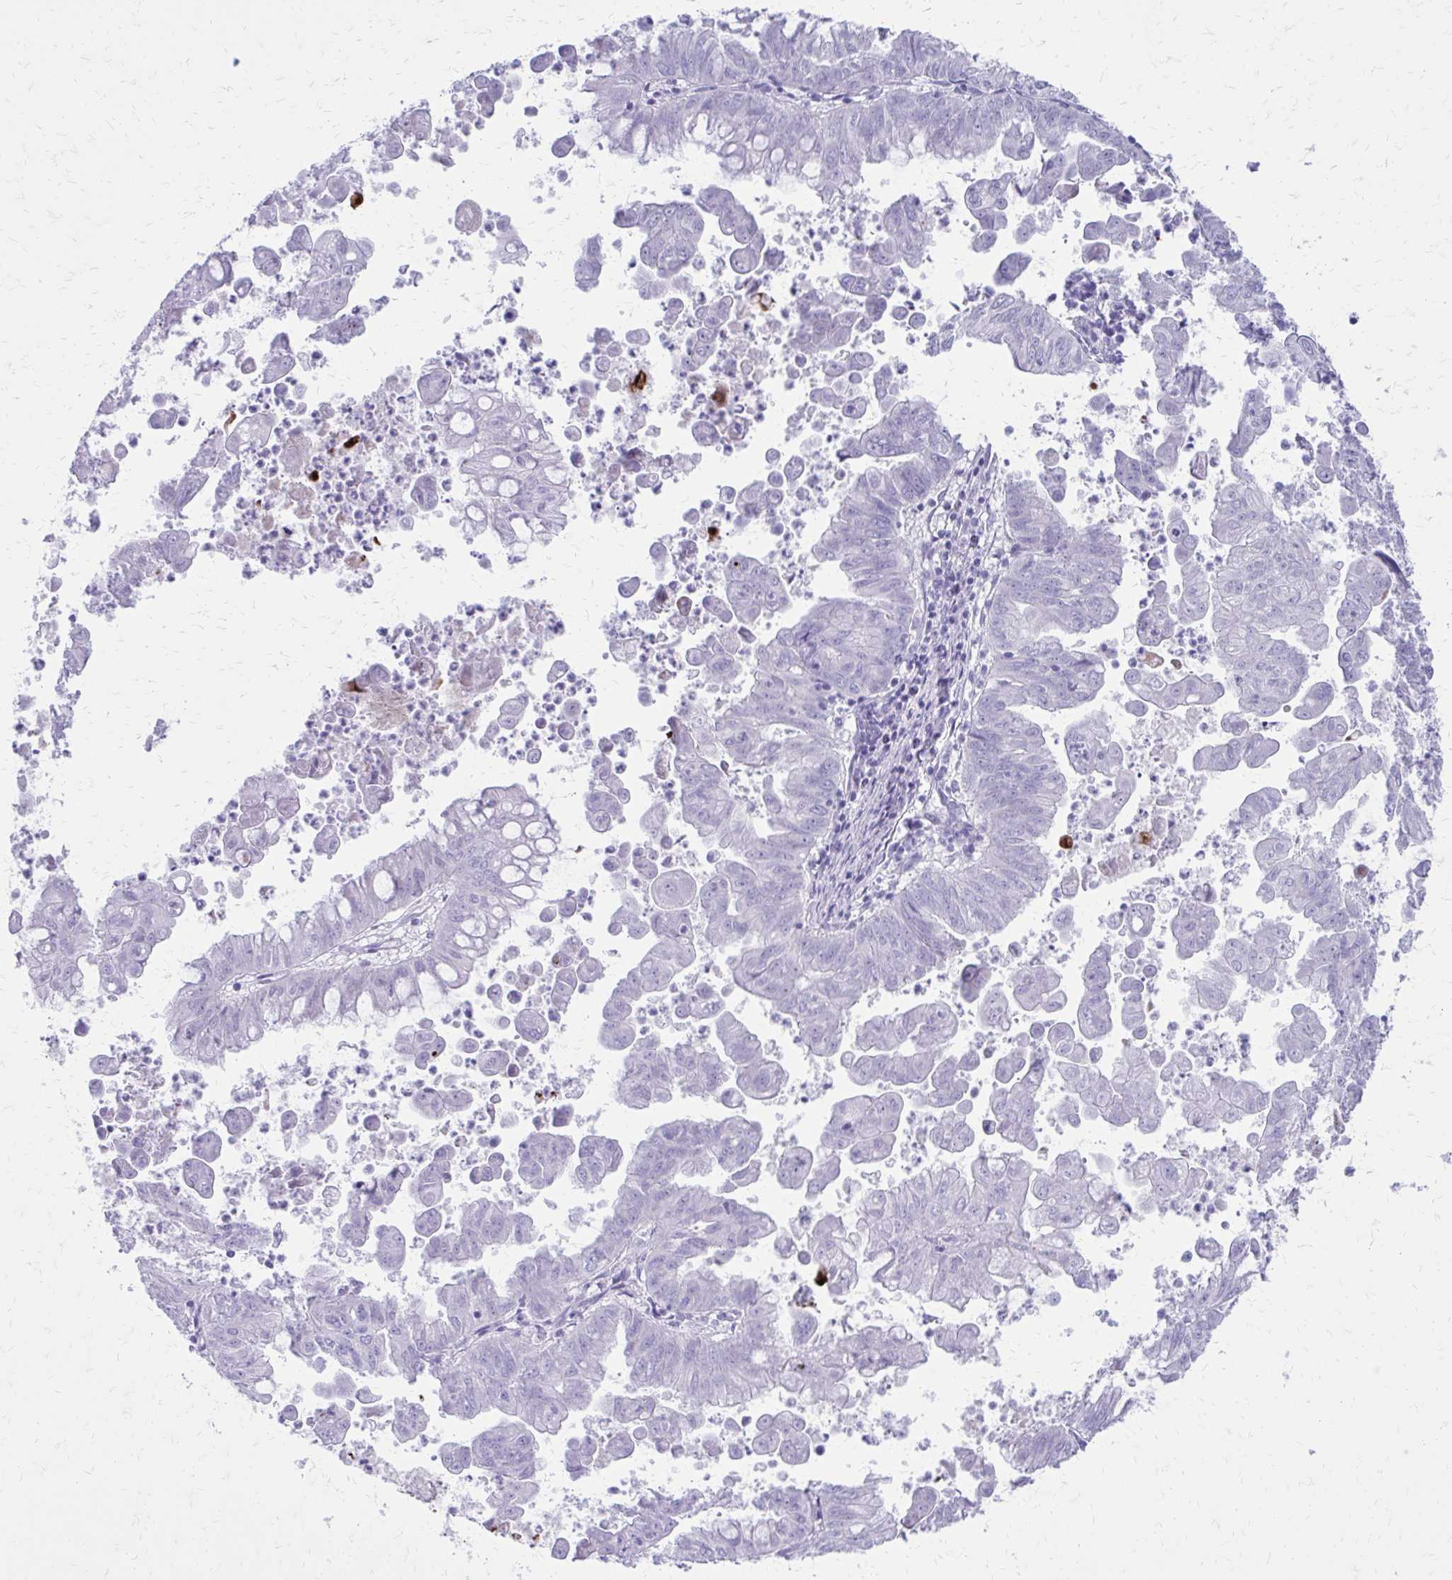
{"staining": {"intensity": "negative", "quantity": "none", "location": "none"}, "tissue": "stomach cancer", "cell_type": "Tumor cells", "image_type": "cancer", "snomed": [{"axis": "morphology", "description": "Adenocarcinoma, NOS"}, {"axis": "topography", "description": "Stomach, upper"}], "caption": "This is an IHC photomicrograph of human adenocarcinoma (stomach). There is no staining in tumor cells.", "gene": "LCN15", "patient": {"sex": "male", "age": 80}}